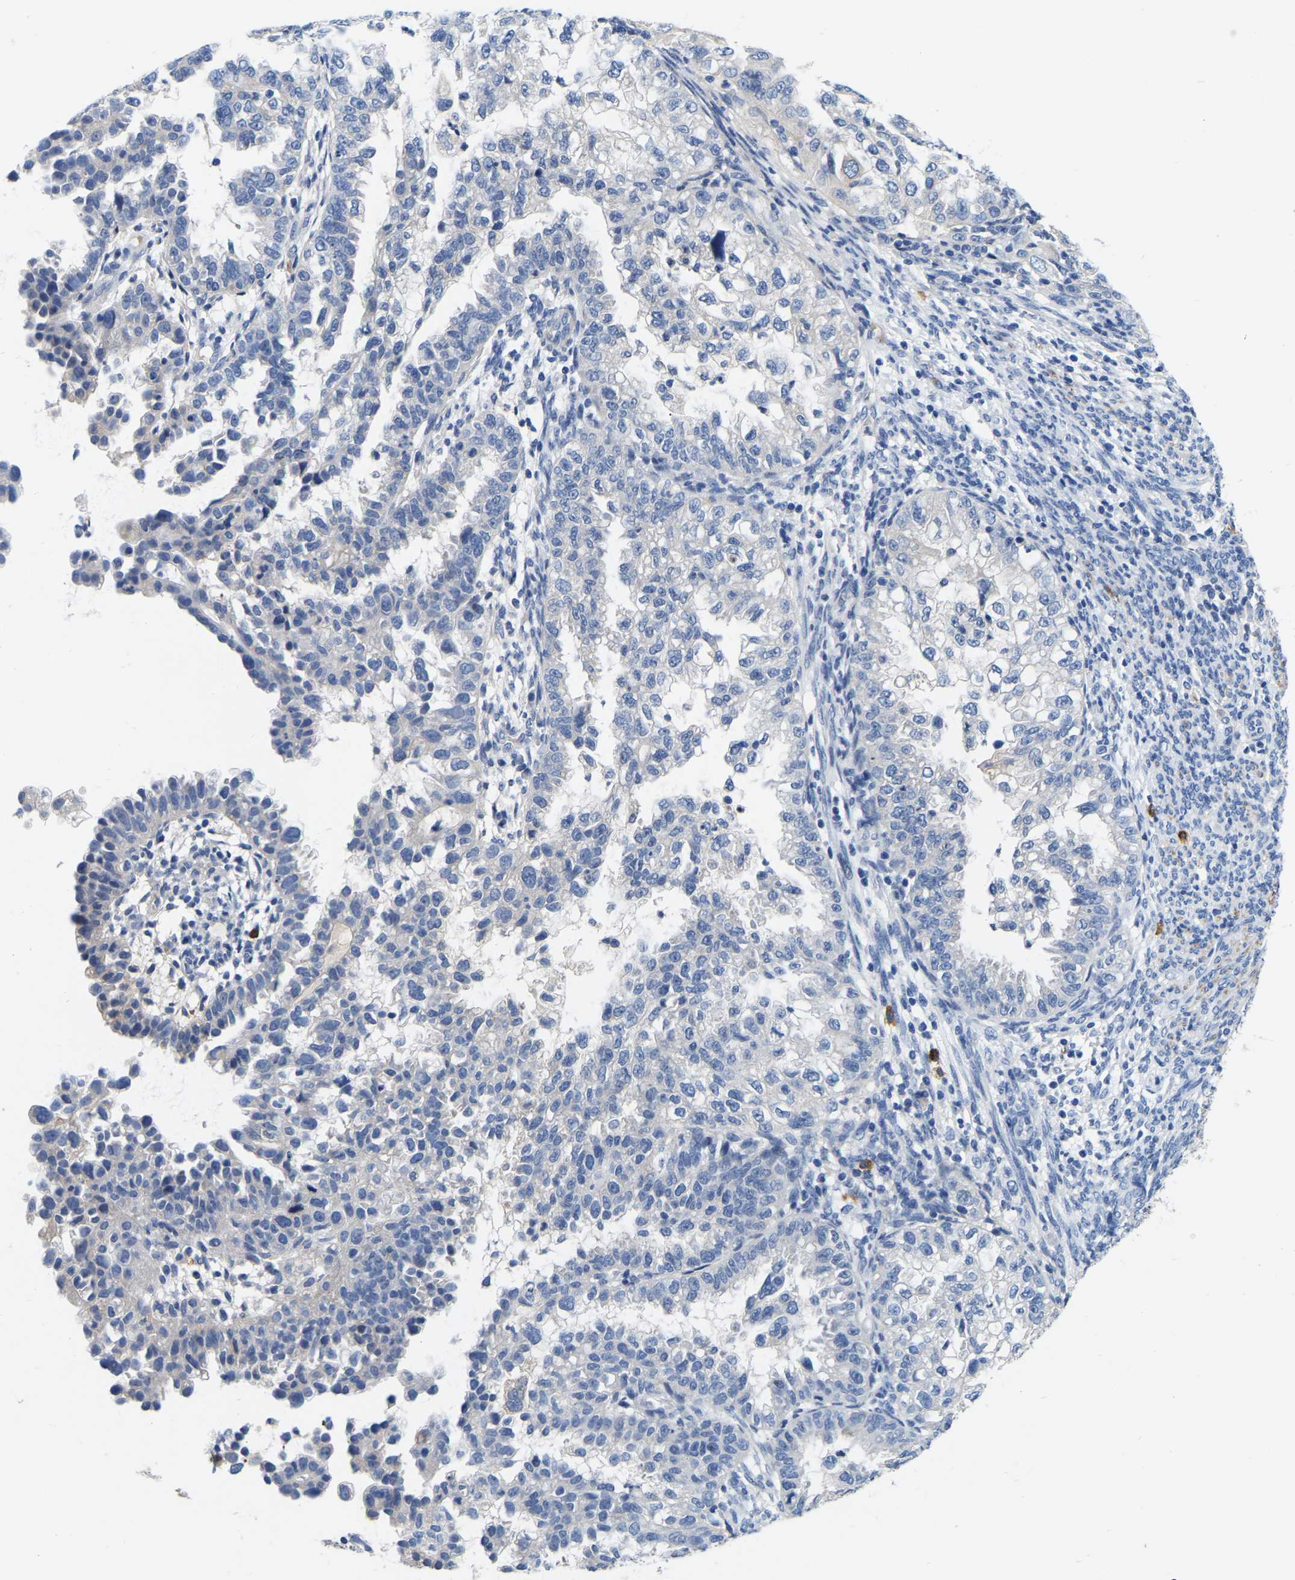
{"staining": {"intensity": "negative", "quantity": "none", "location": "none"}, "tissue": "endometrial cancer", "cell_type": "Tumor cells", "image_type": "cancer", "snomed": [{"axis": "morphology", "description": "Adenocarcinoma, NOS"}, {"axis": "topography", "description": "Endometrium"}], "caption": "There is no significant expression in tumor cells of endometrial adenocarcinoma. (DAB (3,3'-diaminobenzidine) IHC with hematoxylin counter stain).", "gene": "RAB27B", "patient": {"sex": "female", "age": 85}}